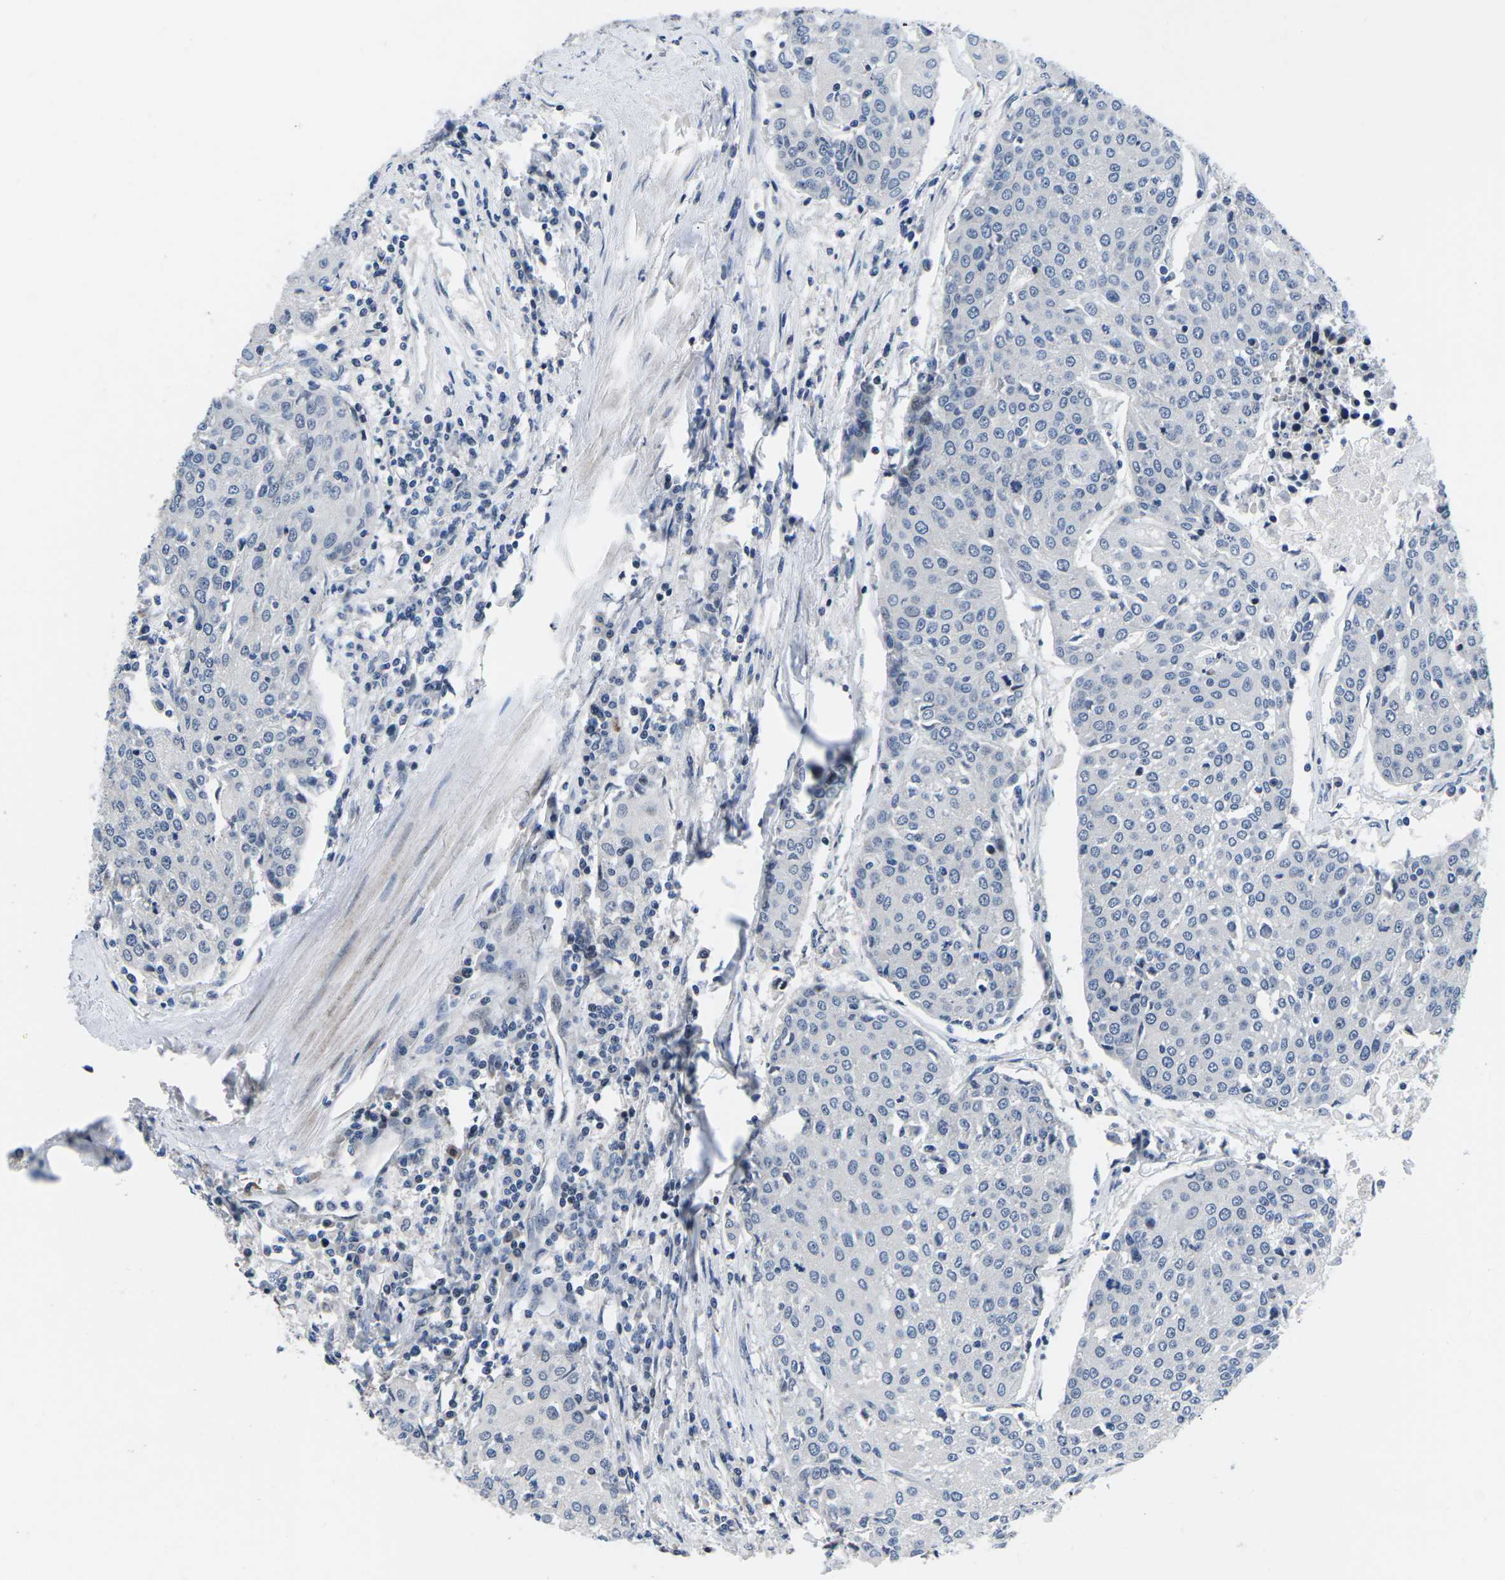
{"staining": {"intensity": "negative", "quantity": "none", "location": "none"}, "tissue": "urothelial cancer", "cell_type": "Tumor cells", "image_type": "cancer", "snomed": [{"axis": "morphology", "description": "Urothelial carcinoma, High grade"}, {"axis": "topography", "description": "Urinary bladder"}], "caption": "This is an IHC image of human urothelial carcinoma (high-grade). There is no staining in tumor cells.", "gene": "CDC73", "patient": {"sex": "female", "age": 85}}